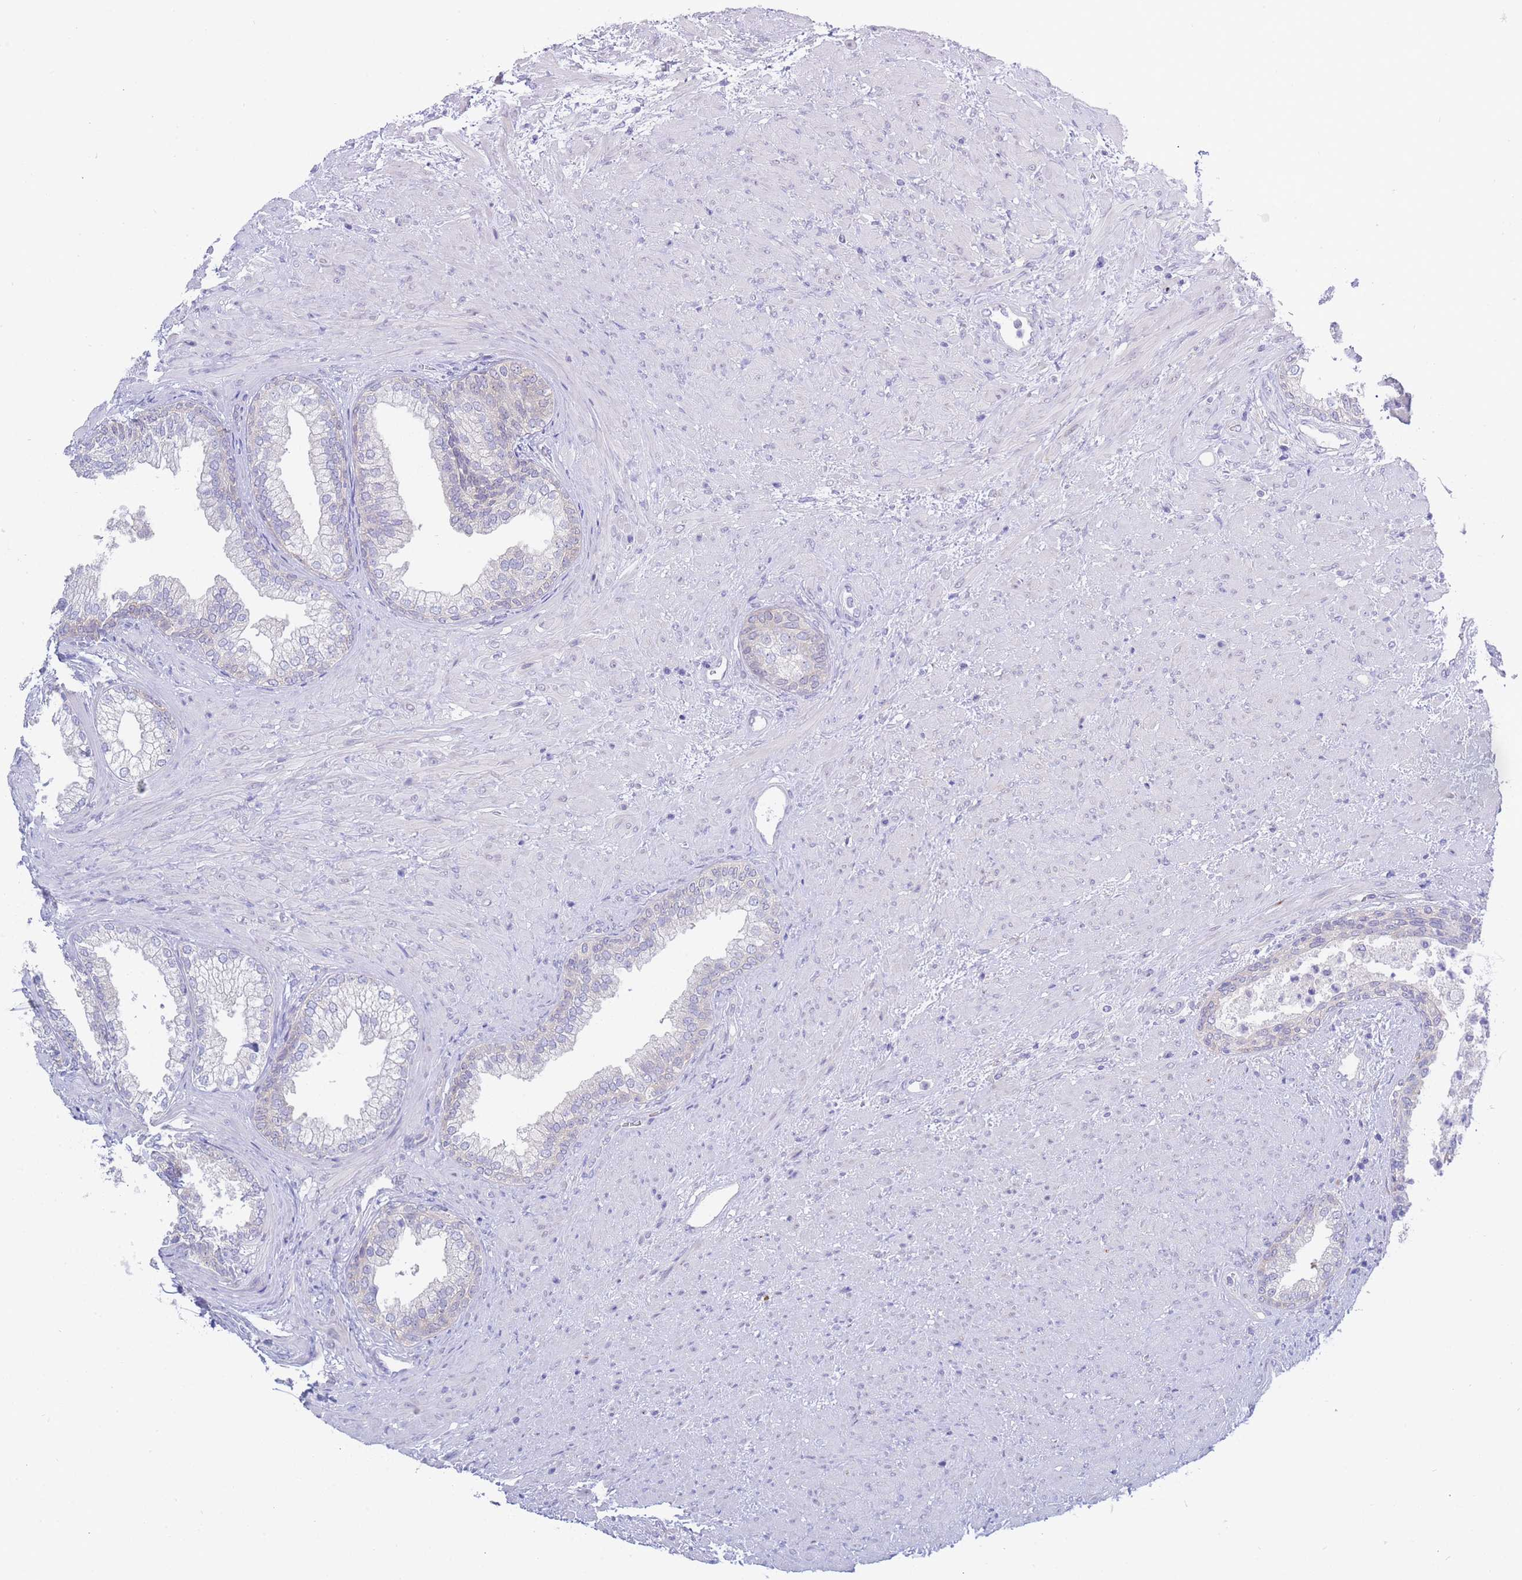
{"staining": {"intensity": "negative", "quantity": "none", "location": "none"}, "tissue": "prostate", "cell_type": "Glandular cells", "image_type": "normal", "snomed": [{"axis": "morphology", "description": "Normal tissue, NOS"}, {"axis": "topography", "description": "Prostate"}], "caption": "Immunohistochemistry (IHC) of unremarkable human prostate demonstrates no staining in glandular cells. (Brightfield microscopy of DAB (3,3'-diaminobenzidine) immunohistochemistry at high magnification).", "gene": "ZNF510", "patient": {"sex": "male", "age": 76}}